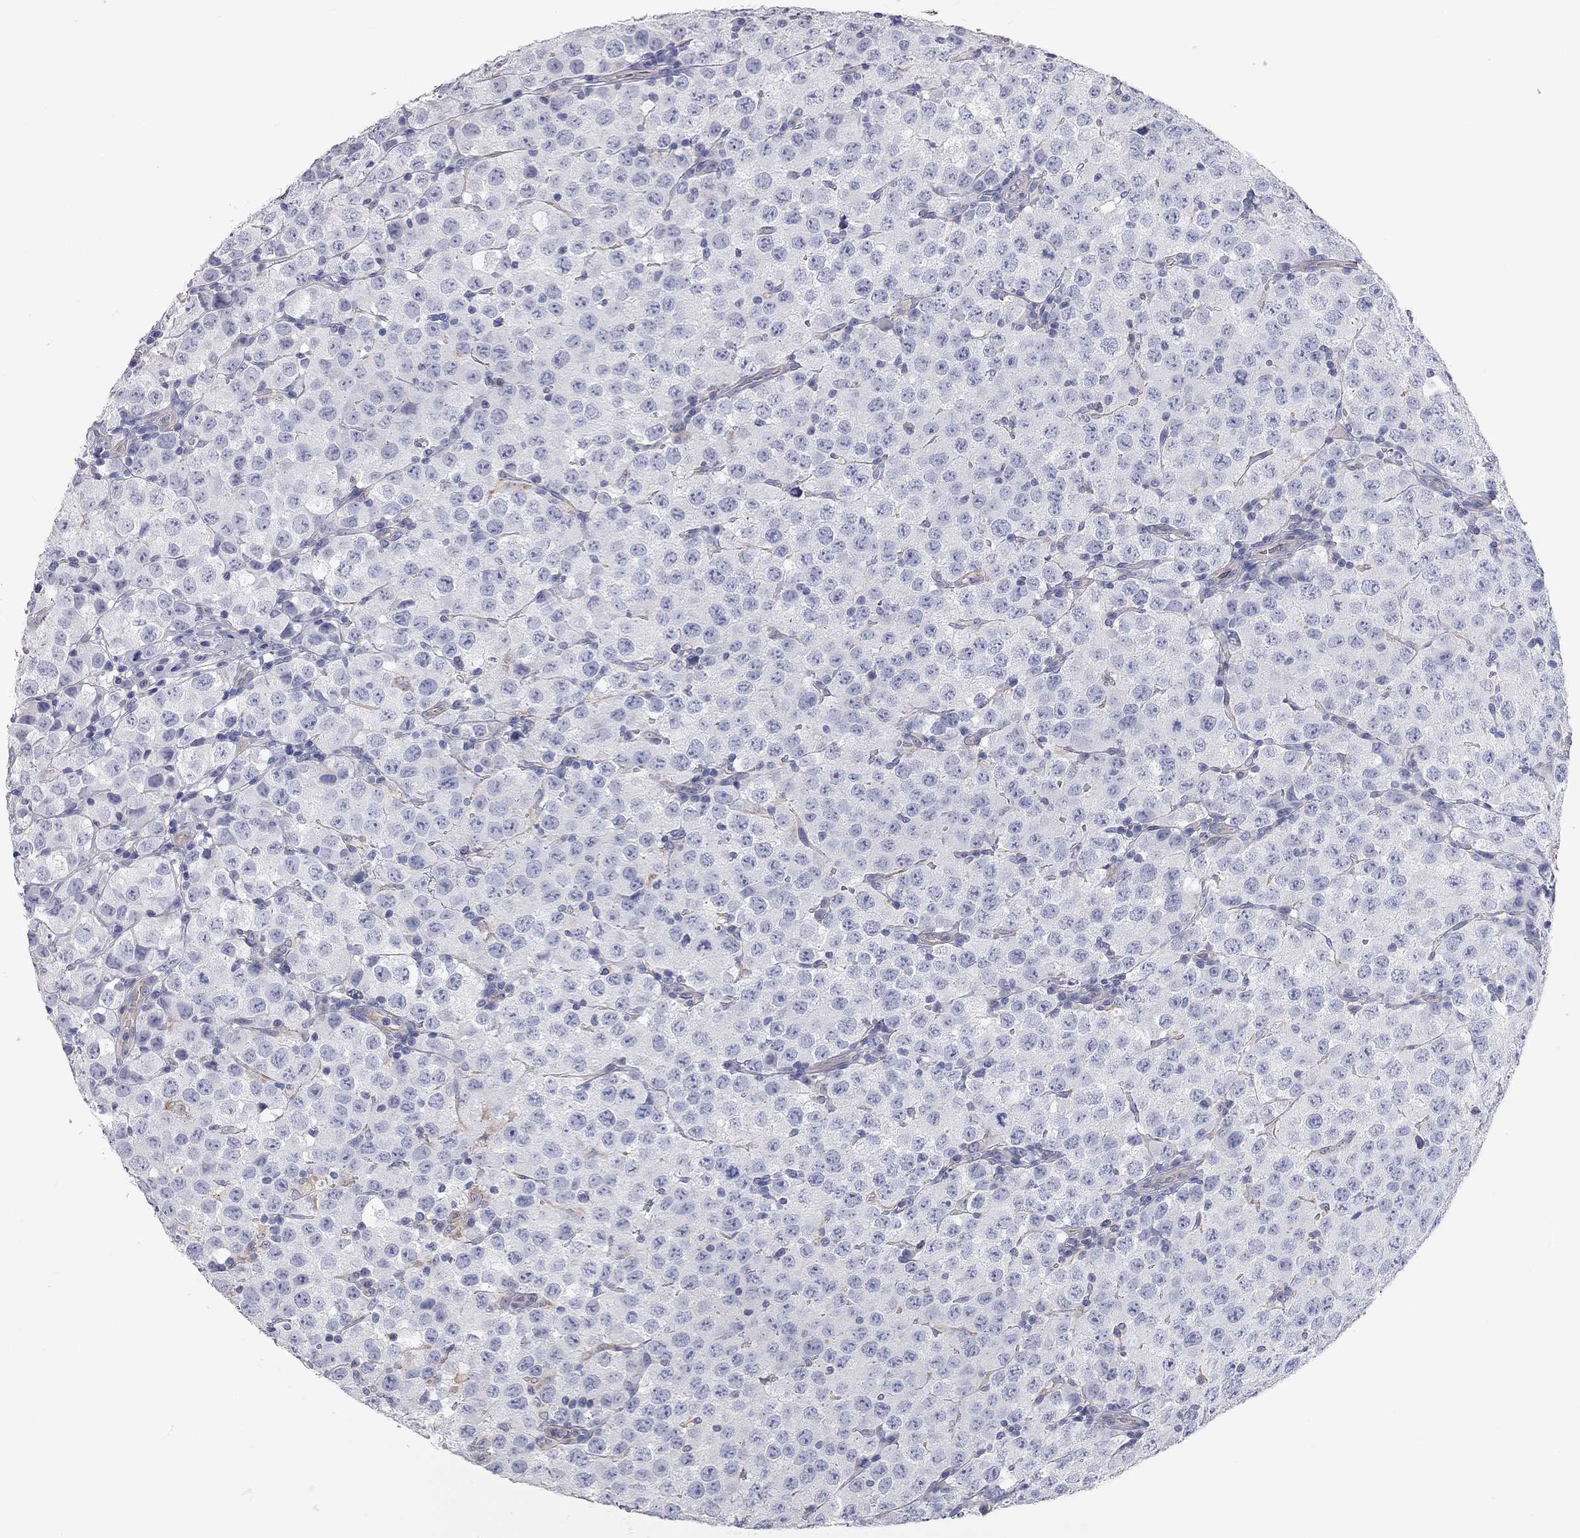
{"staining": {"intensity": "negative", "quantity": "none", "location": "none"}, "tissue": "testis cancer", "cell_type": "Tumor cells", "image_type": "cancer", "snomed": [{"axis": "morphology", "description": "Seminoma, NOS"}, {"axis": "topography", "description": "Testis"}], "caption": "IHC of seminoma (testis) exhibits no staining in tumor cells. (Brightfield microscopy of DAB immunohistochemistry at high magnification).", "gene": "C10orf90", "patient": {"sex": "male", "age": 34}}